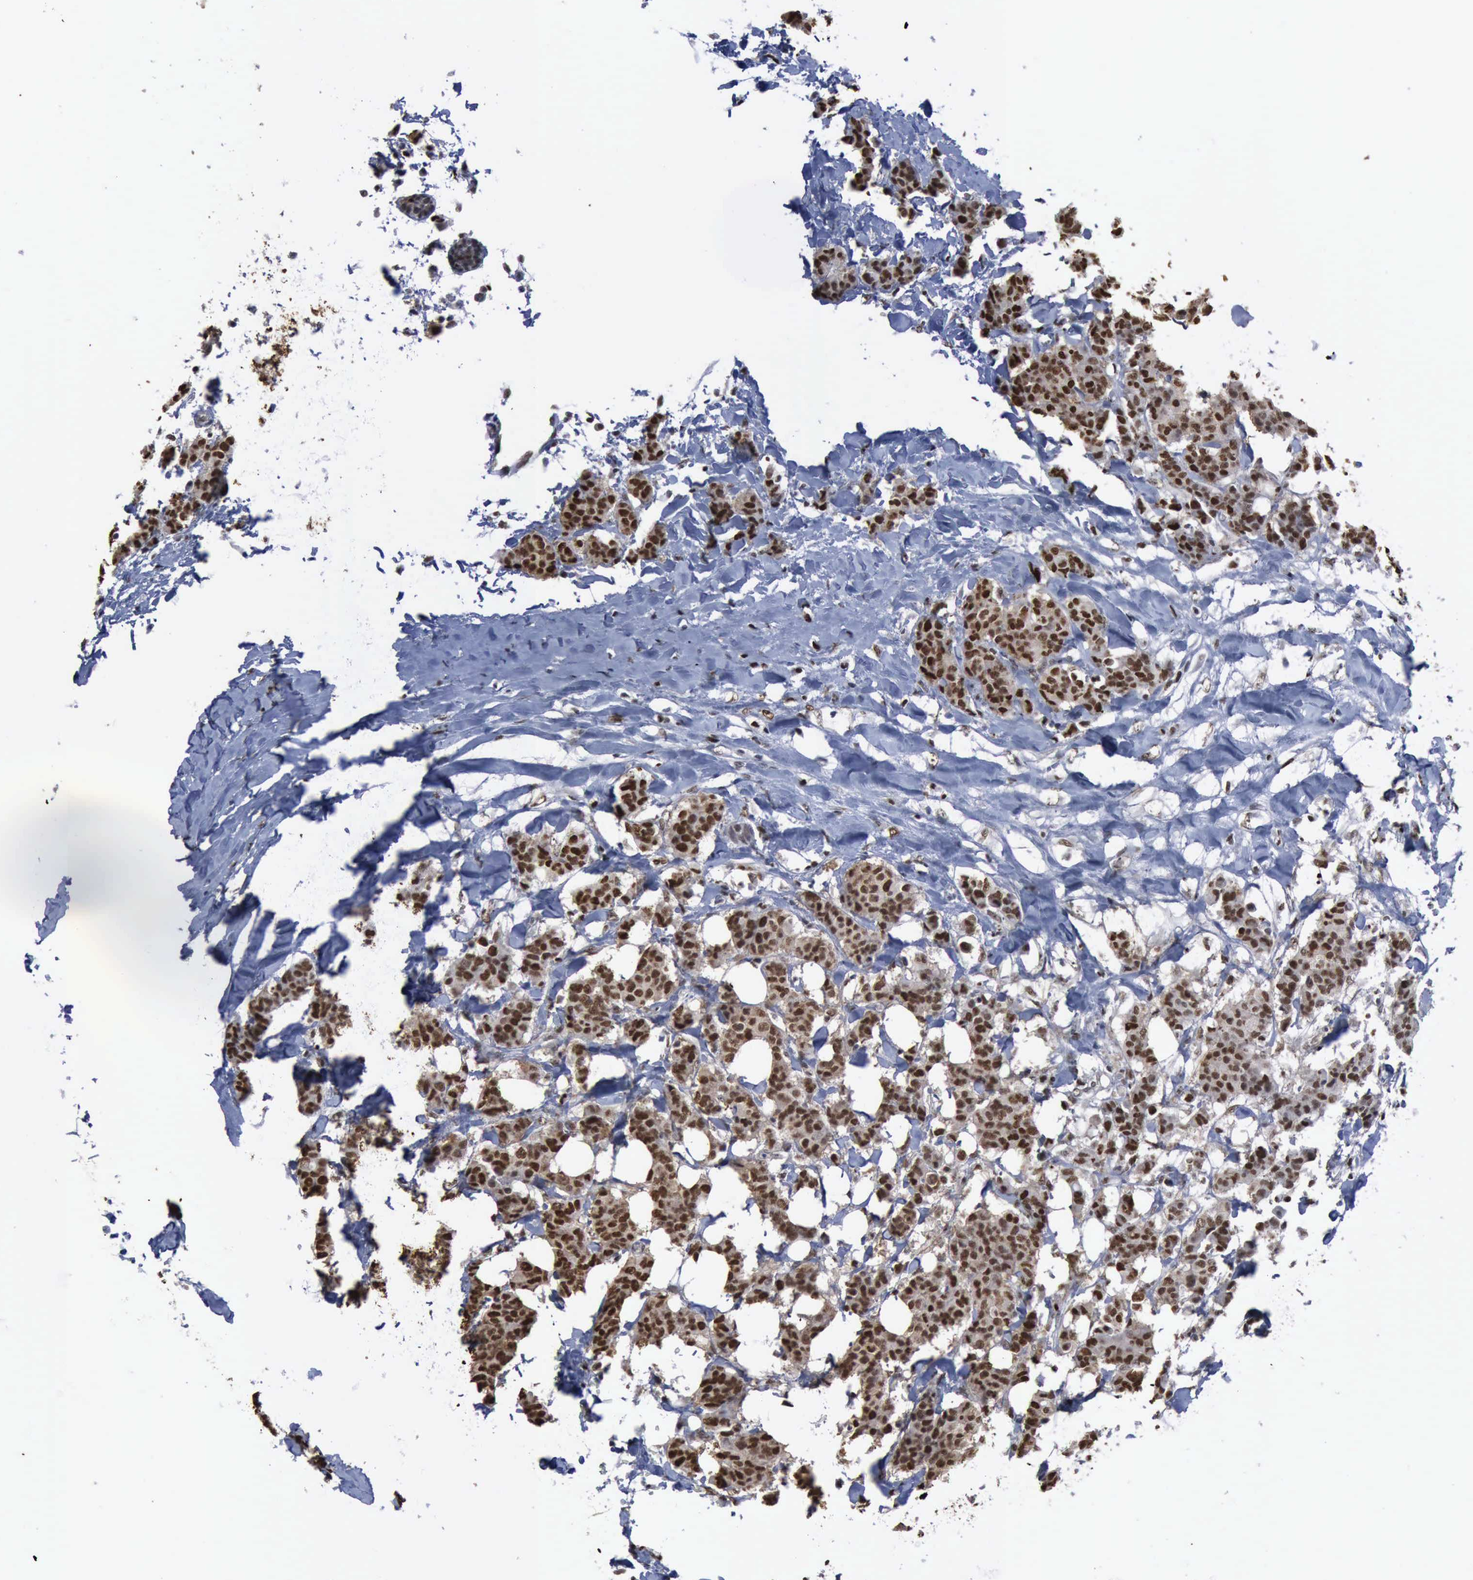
{"staining": {"intensity": "strong", "quantity": ">75%", "location": "nuclear"}, "tissue": "breast cancer", "cell_type": "Tumor cells", "image_type": "cancer", "snomed": [{"axis": "morphology", "description": "Duct carcinoma"}, {"axis": "topography", "description": "Breast"}], "caption": "Immunohistochemical staining of breast cancer reveals high levels of strong nuclear expression in about >75% of tumor cells.", "gene": "PCNA", "patient": {"sex": "female", "age": 40}}